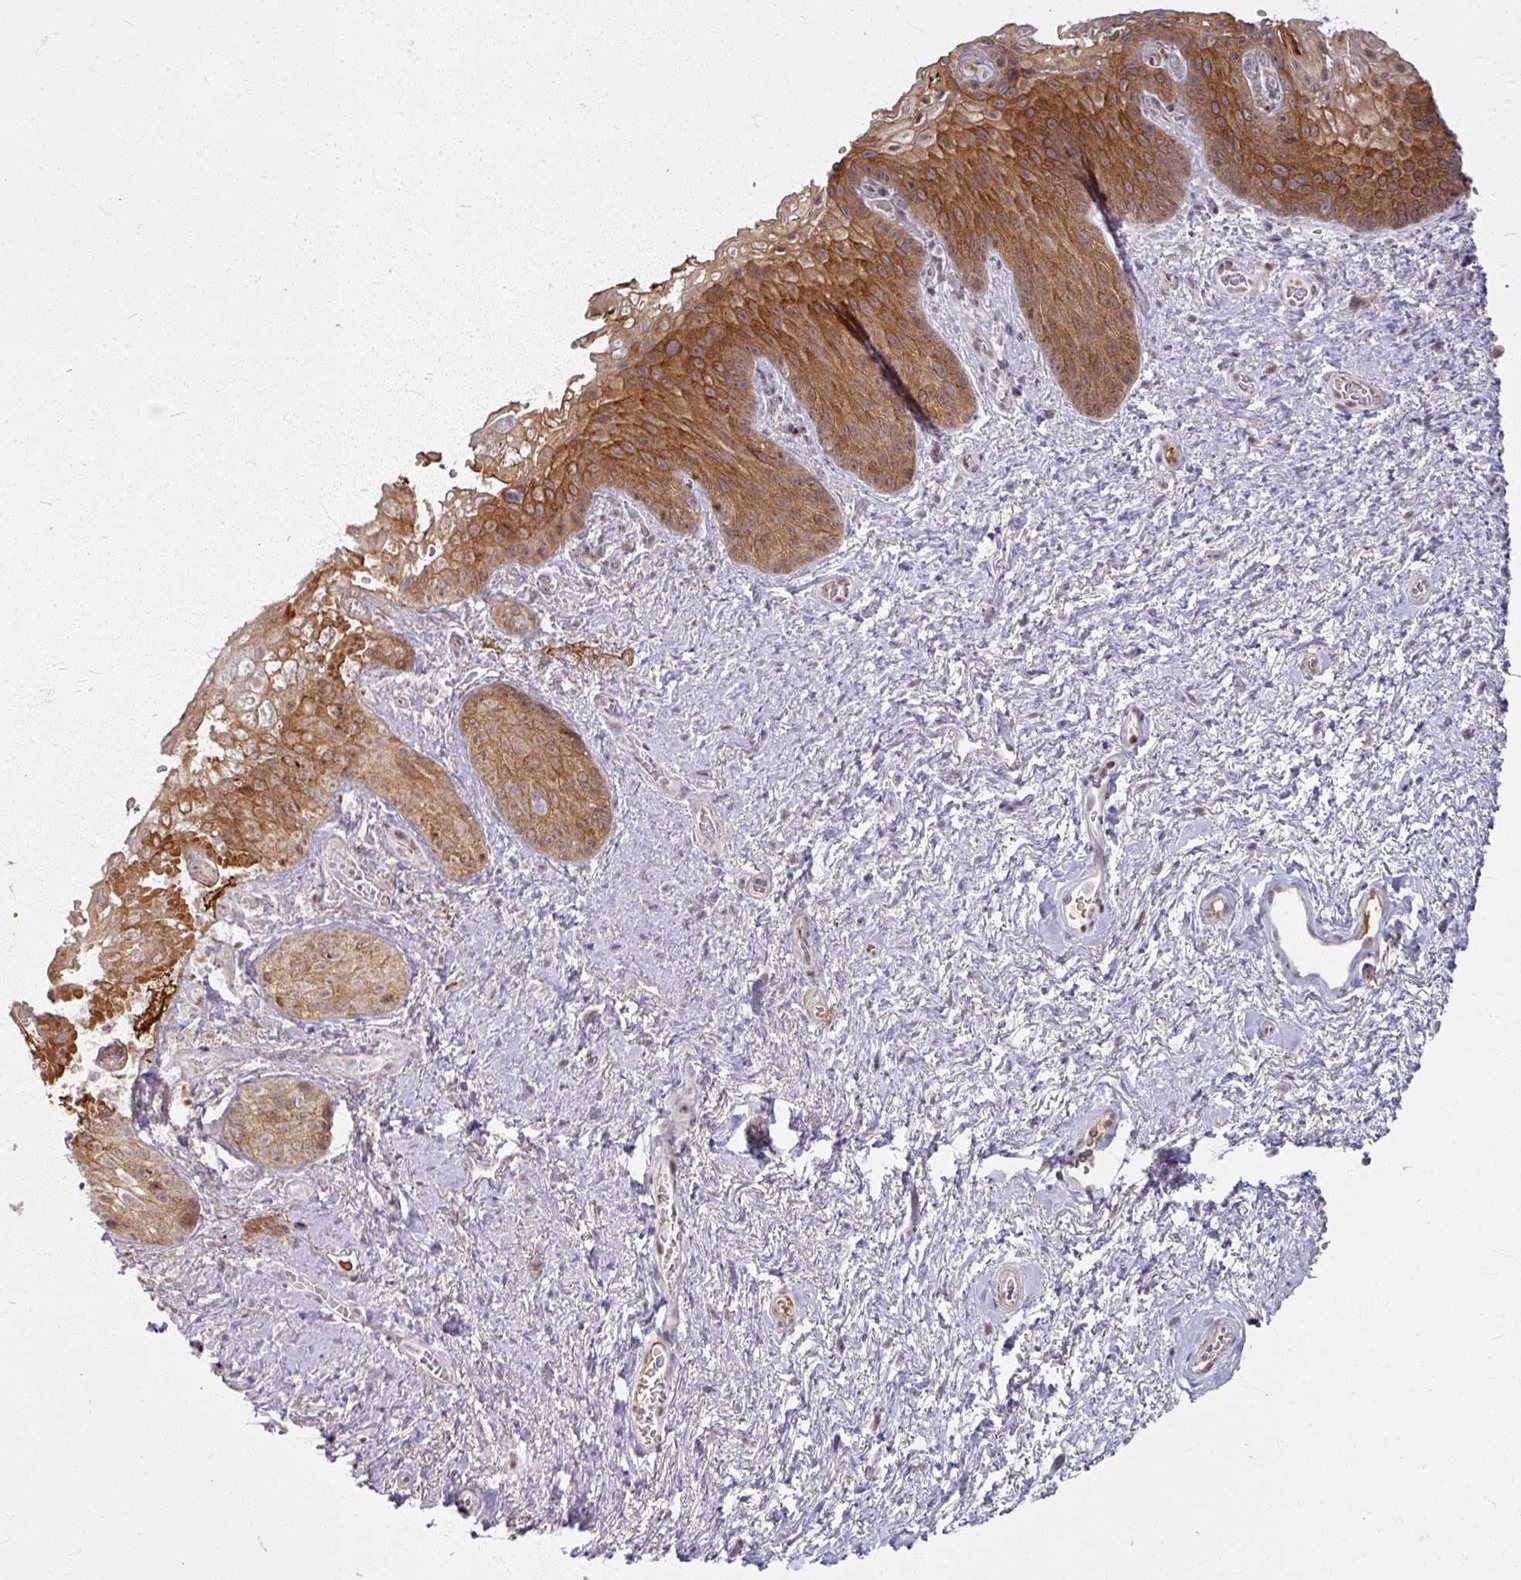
{"staining": {"intensity": "moderate", "quantity": ">75%", "location": "cytoplasmic/membranous"}, "tissue": "vagina", "cell_type": "Squamous epithelial cells", "image_type": "normal", "snomed": [{"axis": "morphology", "description": "Normal tissue, NOS"}, {"axis": "topography", "description": "Vulva"}, {"axis": "topography", "description": "Vagina"}, {"axis": "topography", "description": "Peripheral nerve tissue"}], "caption": "Moderate cytoplasmic/membranous protein staining is seen in approximately >75% of squamous epithelial cells in vagina.", "gene": "KLC3", "patient": {"sex": "female", "age": 66}}